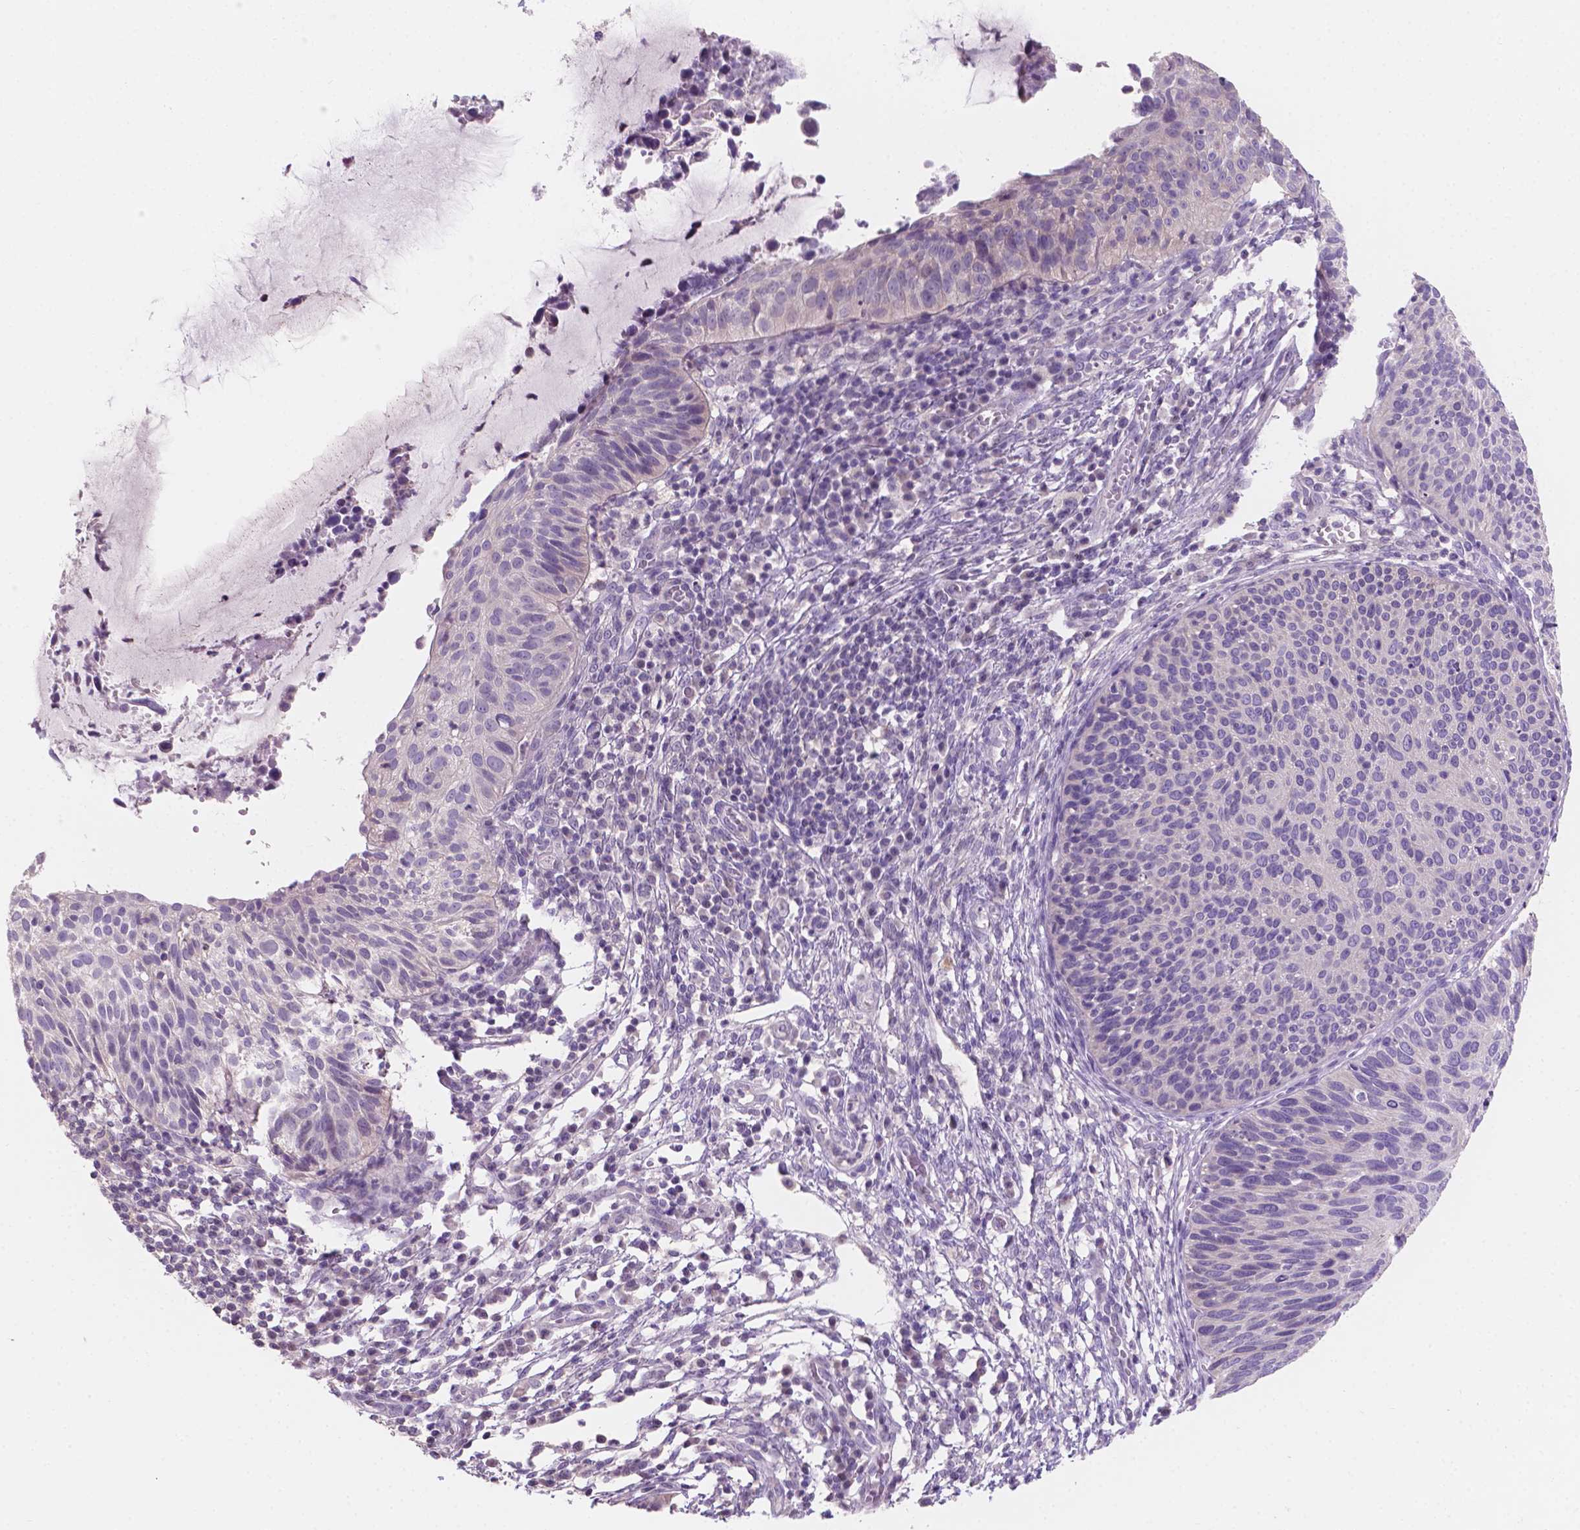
{"staining": {"intensity": "negative", "quantity": "none", "location": "none"}, "tissue": "cervical cancer", "cell_type": "Tumor cells", "image_type": "cancer", "snomed": [{"axis": "morphology", "description": "Squamous cell carcinoma, NOS"}, {"axis": "topography", "description": "Cervix"}], "caption": "A micrograph of human cervical cancer (squamous cell carcinoma) is negative for staining in tumor cells.", "gene": "SBSN", "patient": {"sex": "female", "age": 36}}